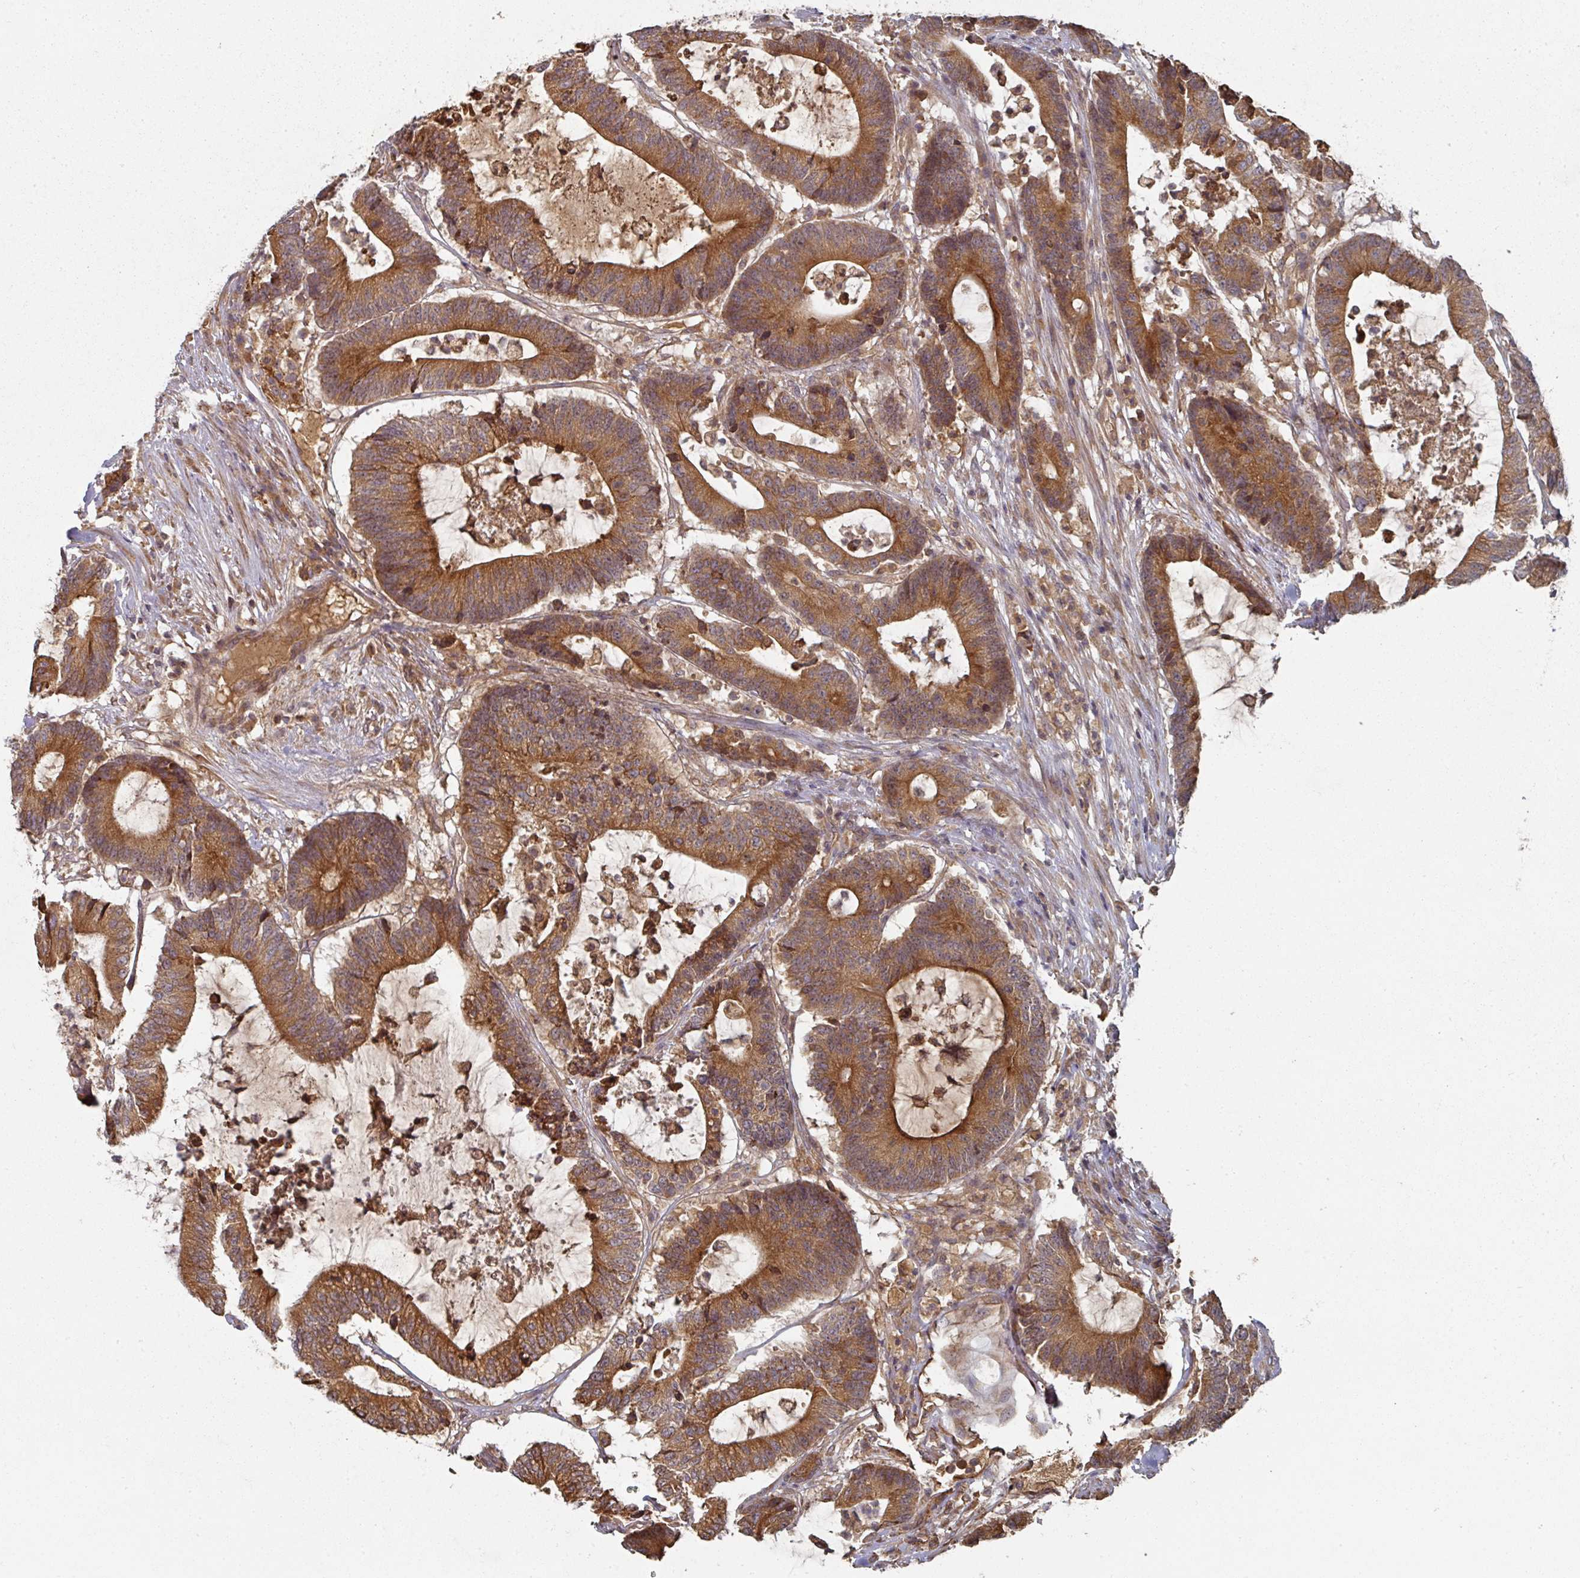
{"staining": {"intensity": "strong", "quantity": ">75%", "location": "cytoplasmic/membranous"}, "tissue": "colorectal cancer", "cell_type": "Tumor cells", "image_type": "cancer", "snomed": [{"axis": "morphology", "description": "Adenocarcinoma, NOS"}, {"axis": "topography", "description": "Colon"}], "caption": "This micrograph reveals colorectal adenocarcinoma stained with immunohistochemistry (IHC) to label a protein in brown. The cytoplasmic/membranous of tumor cells show strong positivity for the protein. Nuclei are counter-stained blue.", "gene": "CEP95", "patient": {"sex": "female", "age": 84}}